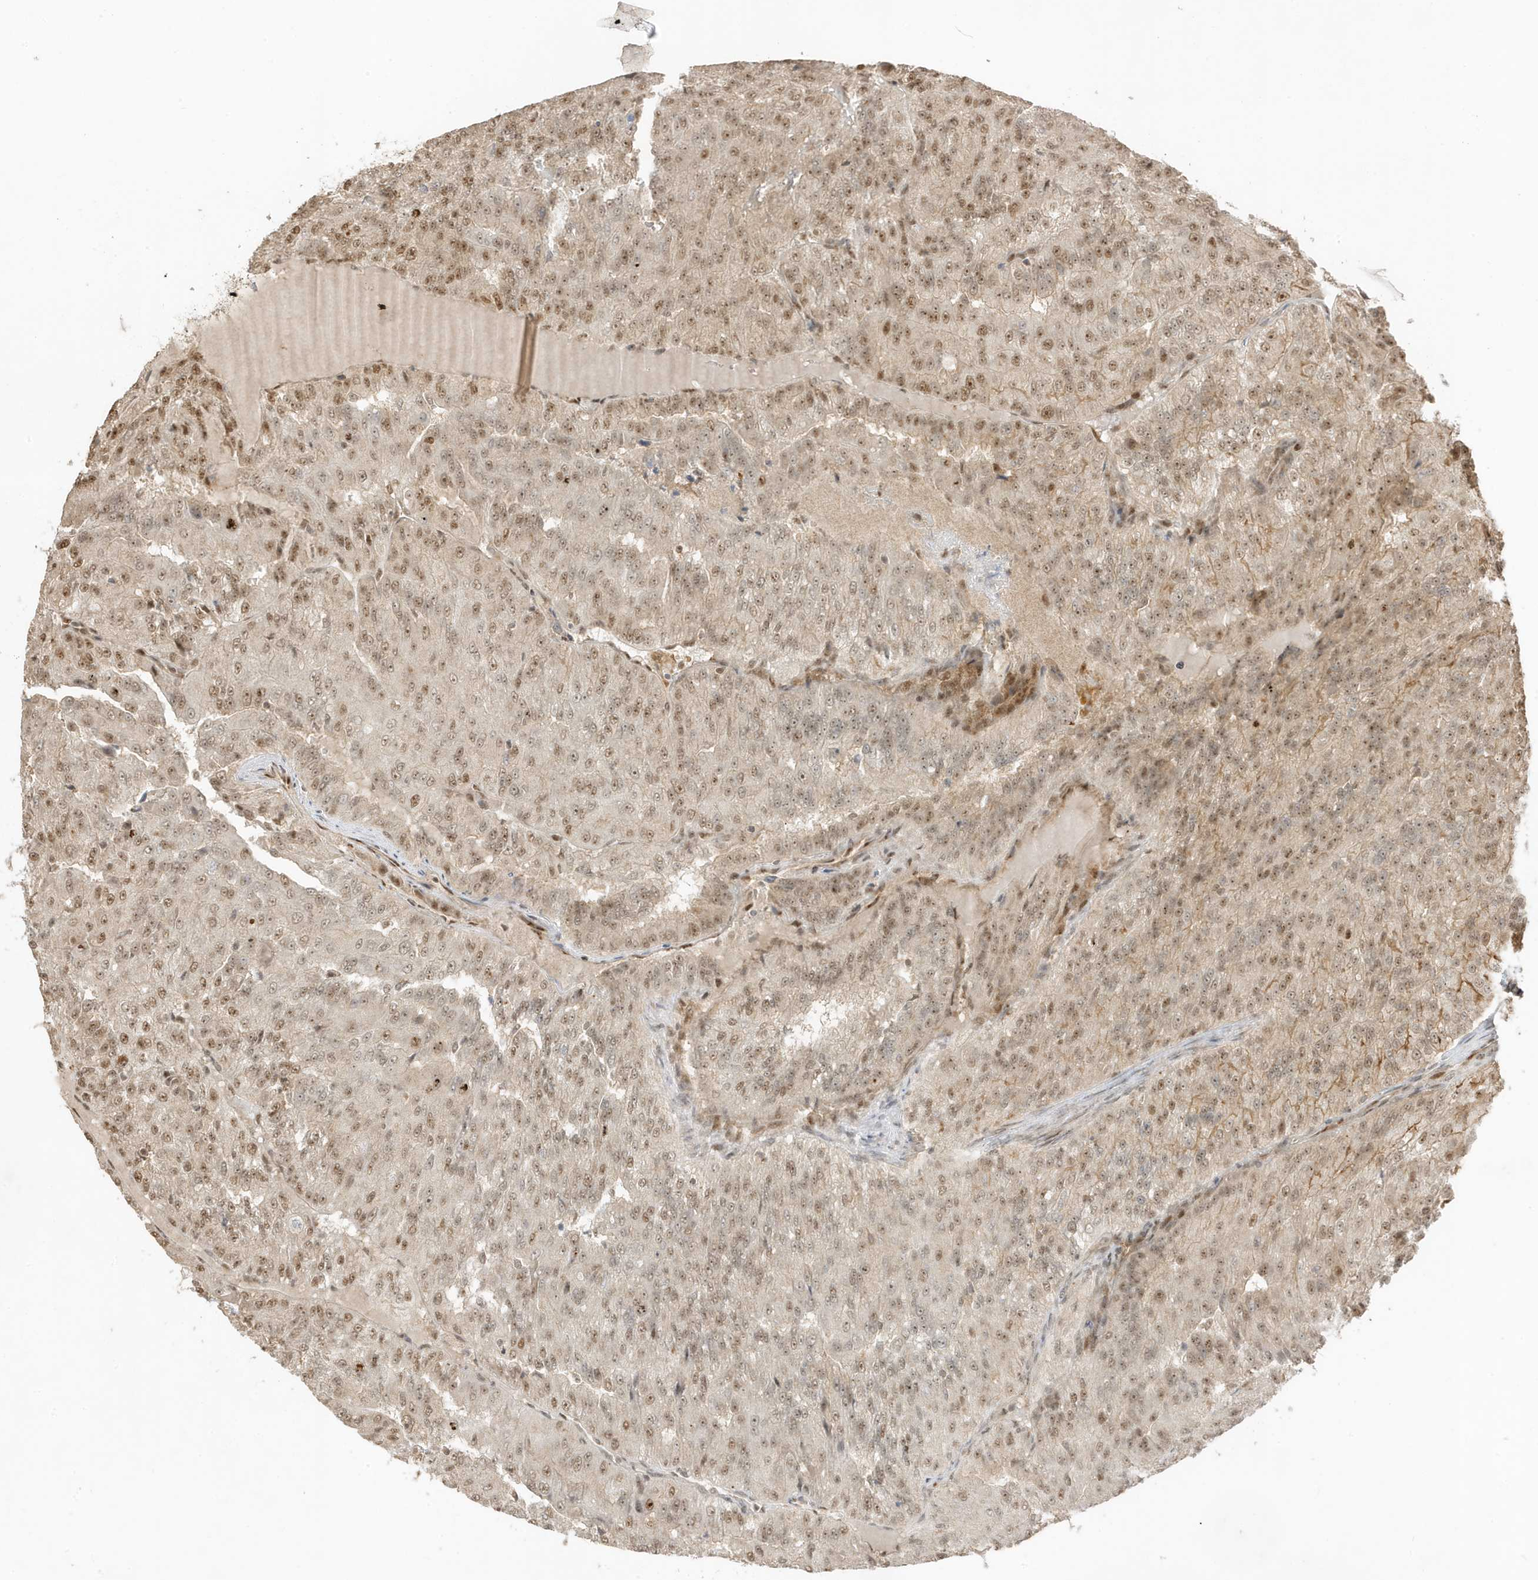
{"staining": {"intensity": "moderate", "quantity": ">75%", "location": "nuclear"}, "tissue": "renal cancer", "cell_type": "Tumor cells", "image_type": "cancer", "snomed": [{"axis": "morphology", "description": "Adenocarcinoma, NOS"}, {"axis": "topography", "description": "Kidney"}], "caption": "Renal cancer was stained to show a protein in brown. There is medium levels of moderate nuclear expression in about >75% of tumor cells. (DAB (3,3'-diaminobenzidine) = brown stain, brightfield microscopy at high magnification).", "gene": "ZBTB41", "patient": {"sex": "female", "age": 63}}